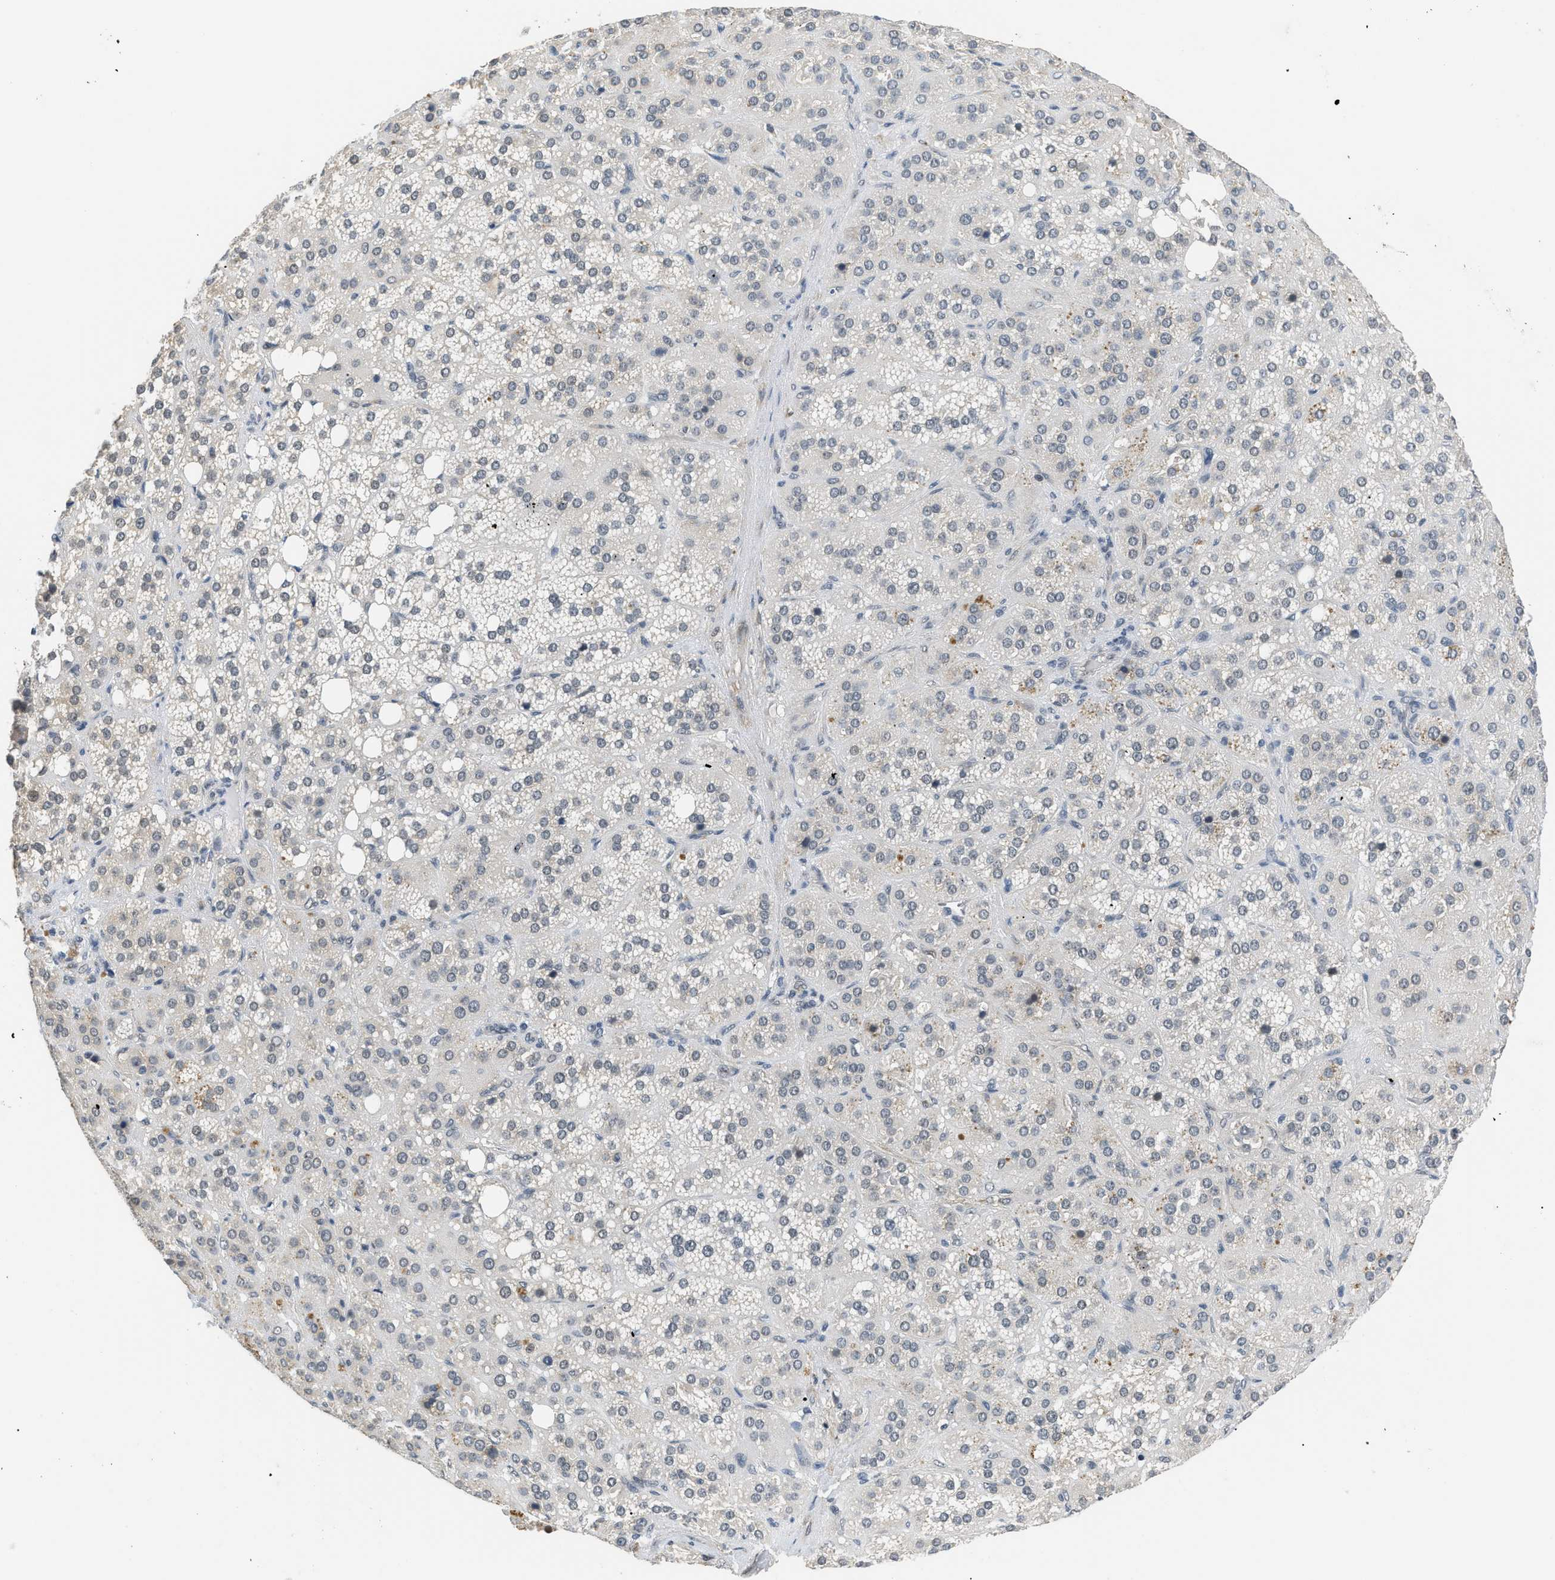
{"staining": {"intensity": "weak", "quantity": "25%-75%", "location": "nuclear"}, "tissue": "adrenal gland", "cell_type": "Glandular cells", "image_type": "normal", "snomed": [{"axis": "morphology", "description": "Normal tissue, NOS"}, {"axis": "topography", "description": "Adrenal gland"}], "caption": "Immunohistochemical staining of unremarkable adrenal gland demonstrates weak nuclear protein staining in about 25%-75% of glandular cells.", "gene": "MZF1", "patient": {"sex": "female", "age": 59}}